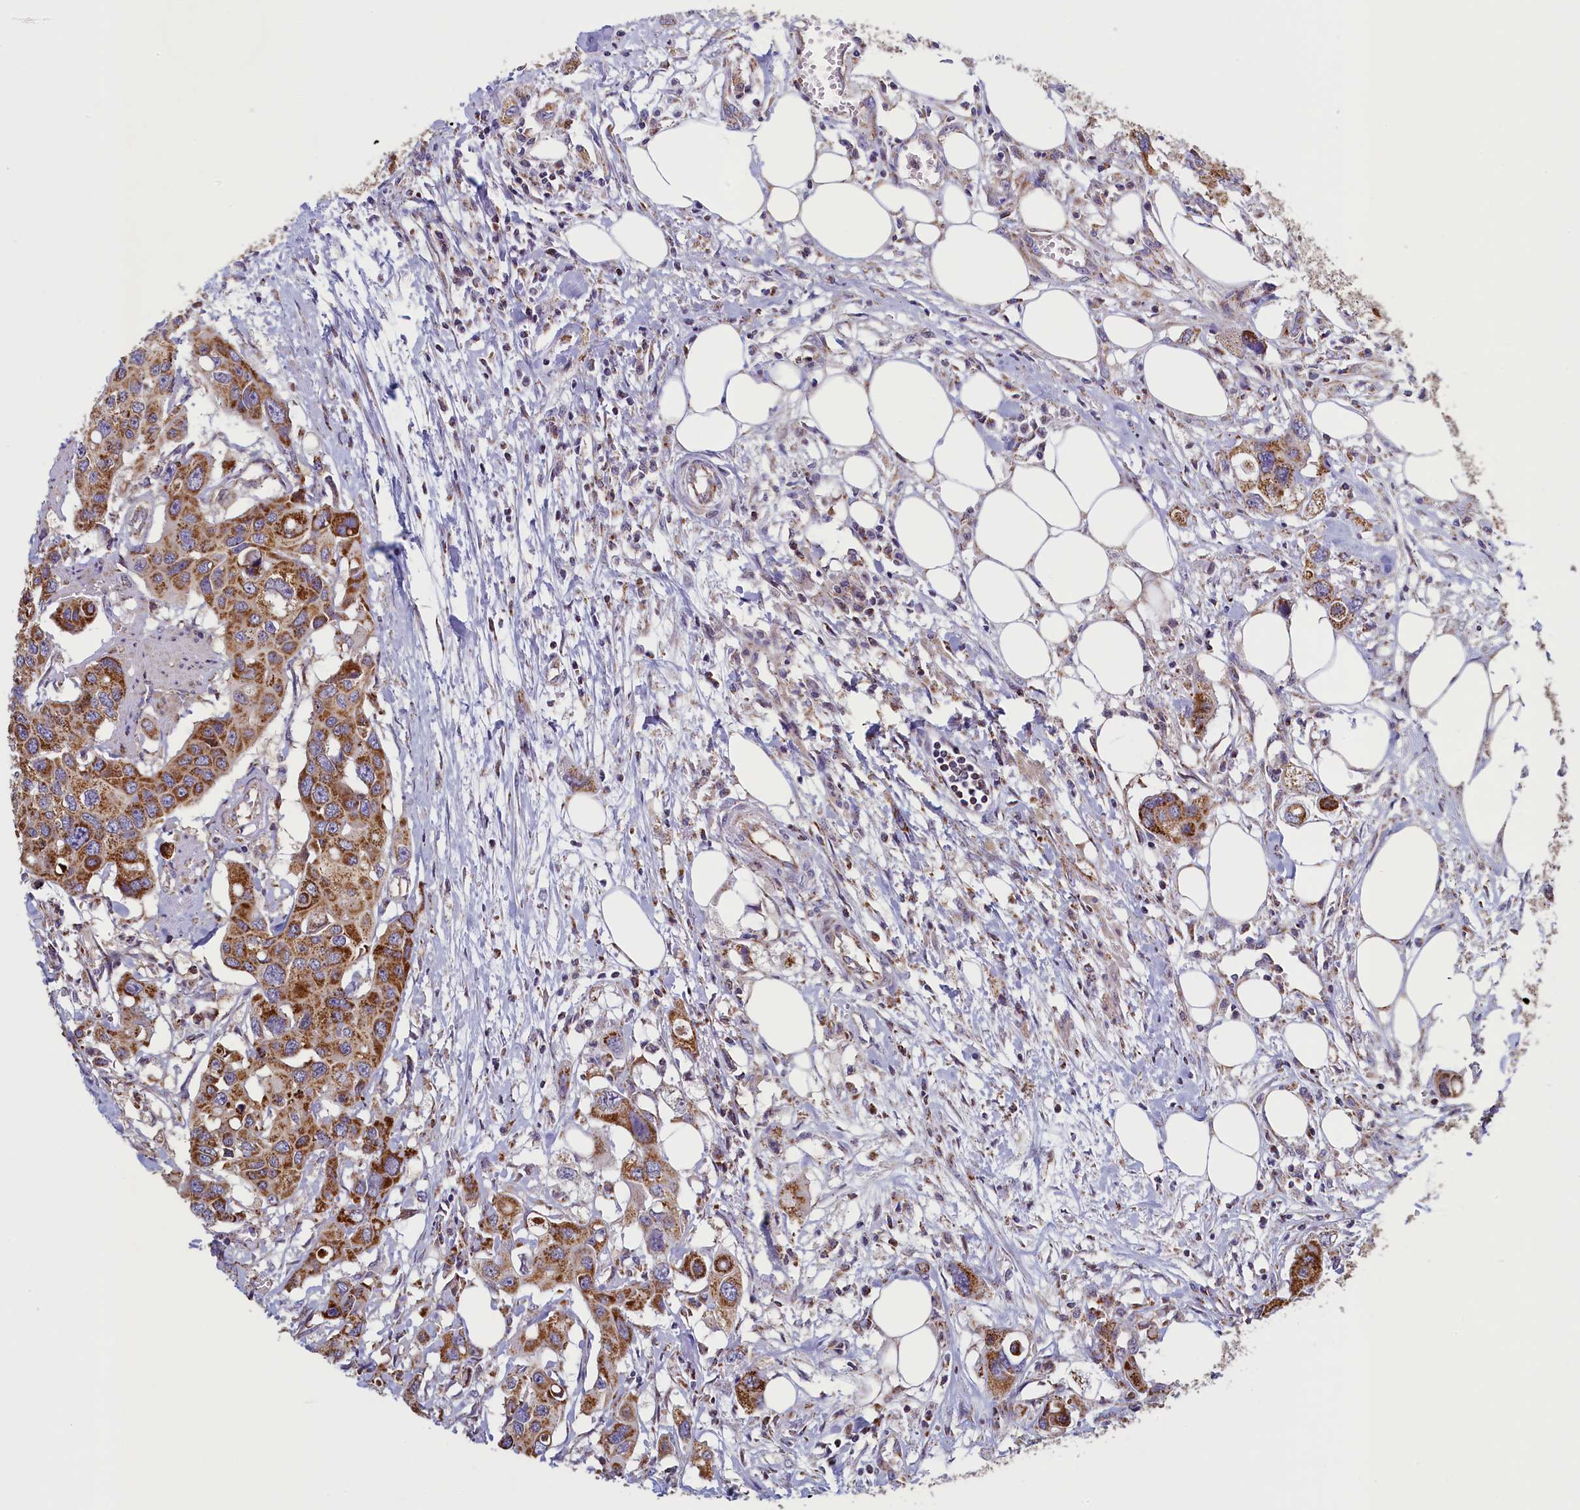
{"staining": {"intensity": "moderate", "quantity": ">75%", "location": "cytoplasmic/membranous"}, "tissue": "colorectal cancer", "cell_type": "Tumor cells", "image_type": "cancer", "snomed": [{"axis": "morphology", "description": "Adenocarcinoma, NOS"}, {"axis": "topography", "description": "Colon"}], "caption": "Immunohistochemical staining of colorectal cancer exhibits moderate cytoplasmic/membranous protein expression in approximately >75% of tumor cells.", "gene": "IFT122", "patient": {"sex": "male", "age": 77}}